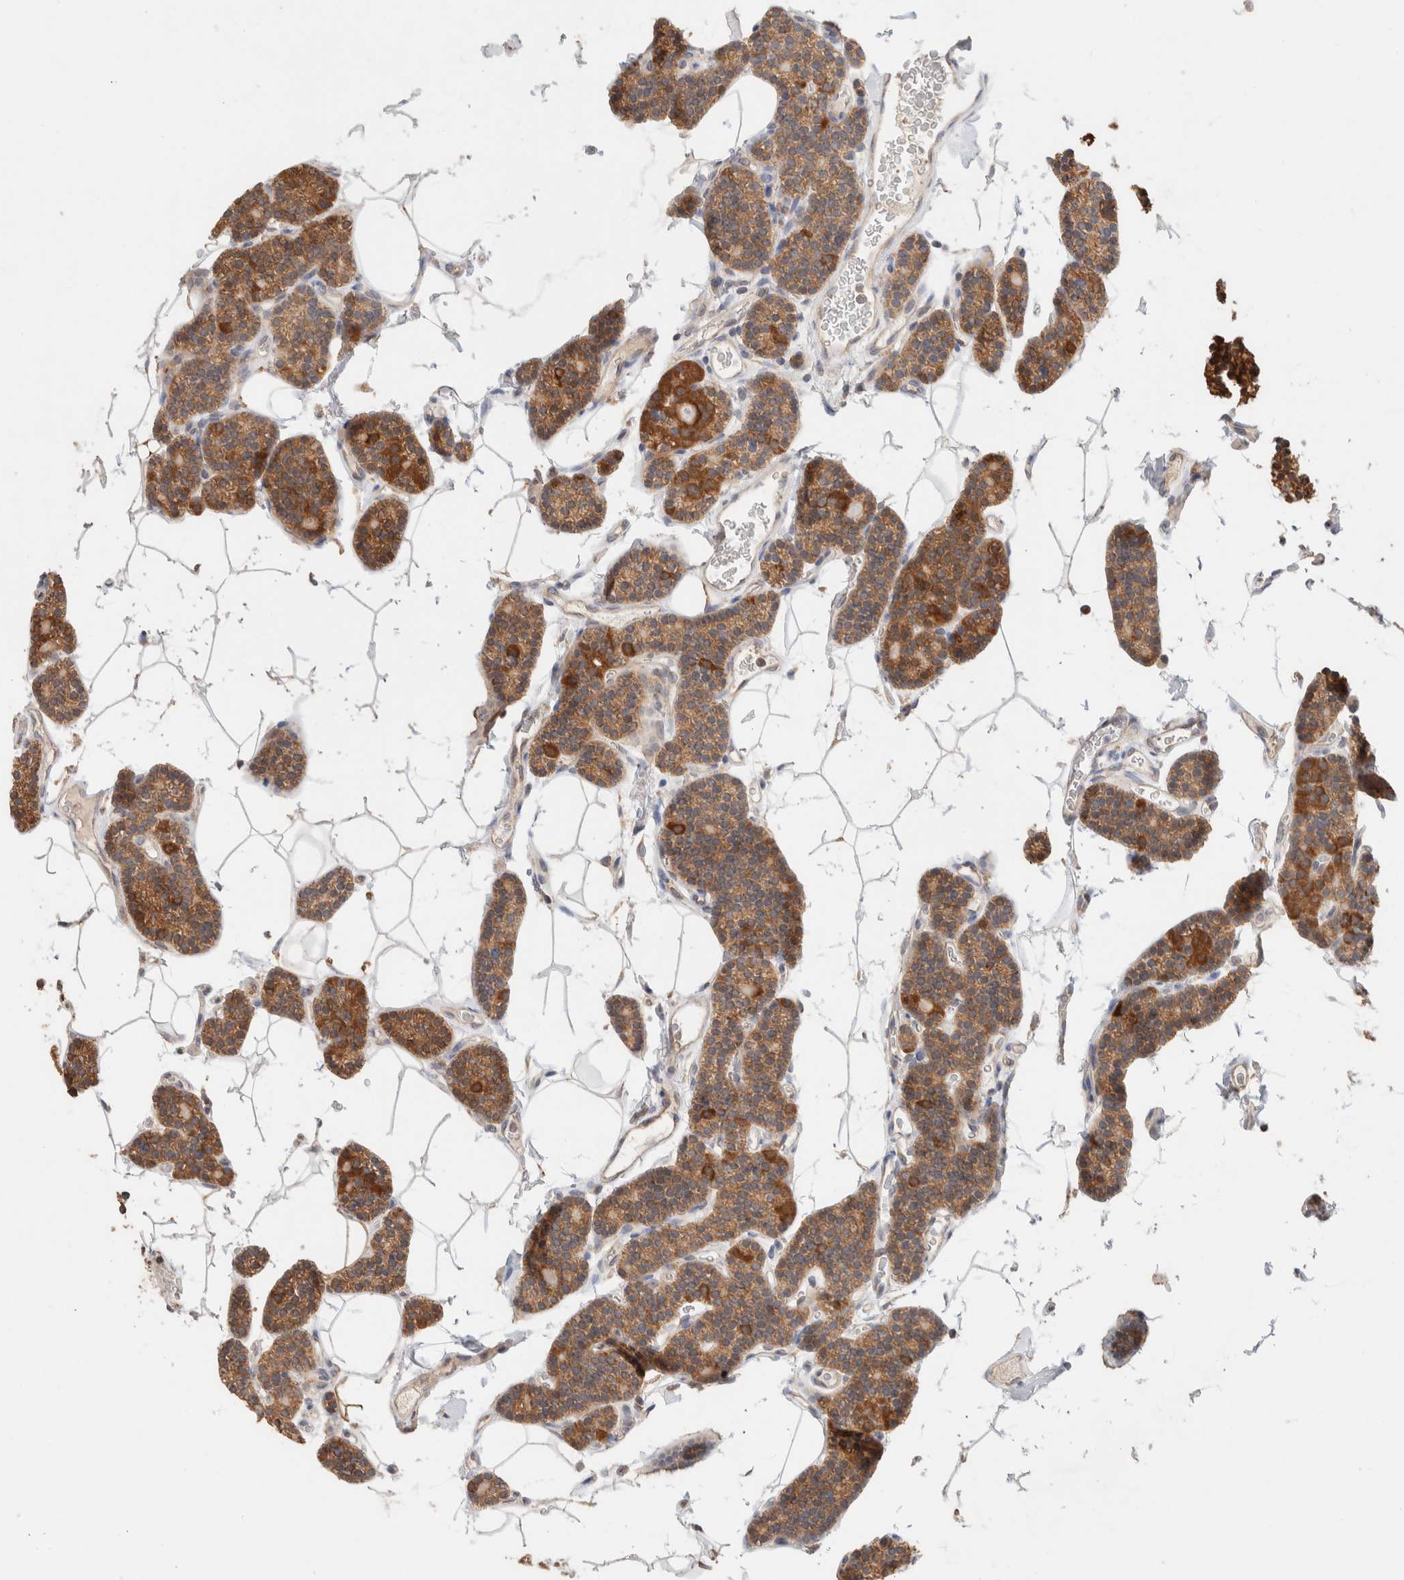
{"staining": {"intensity": "moderate", "quantity": ">75%", "location": "cytoplasmic/membranous"}, "tissue": "parathyroid gland", "cell_type": "Glandular cells", "image_type": "normal", "snomed": [{"axis": "morphology", "description": "Normal tissue, NOS"}, {"axis": "topography", "description": "Parathyroid gland"}], "caption": "A brown stain shows moderate cytoplasmic/membranous staining of a protein in glandular cells of benign human parathyroid gland.", "gene": "CA13", "patient": {"sex": "male", "age": 52}}